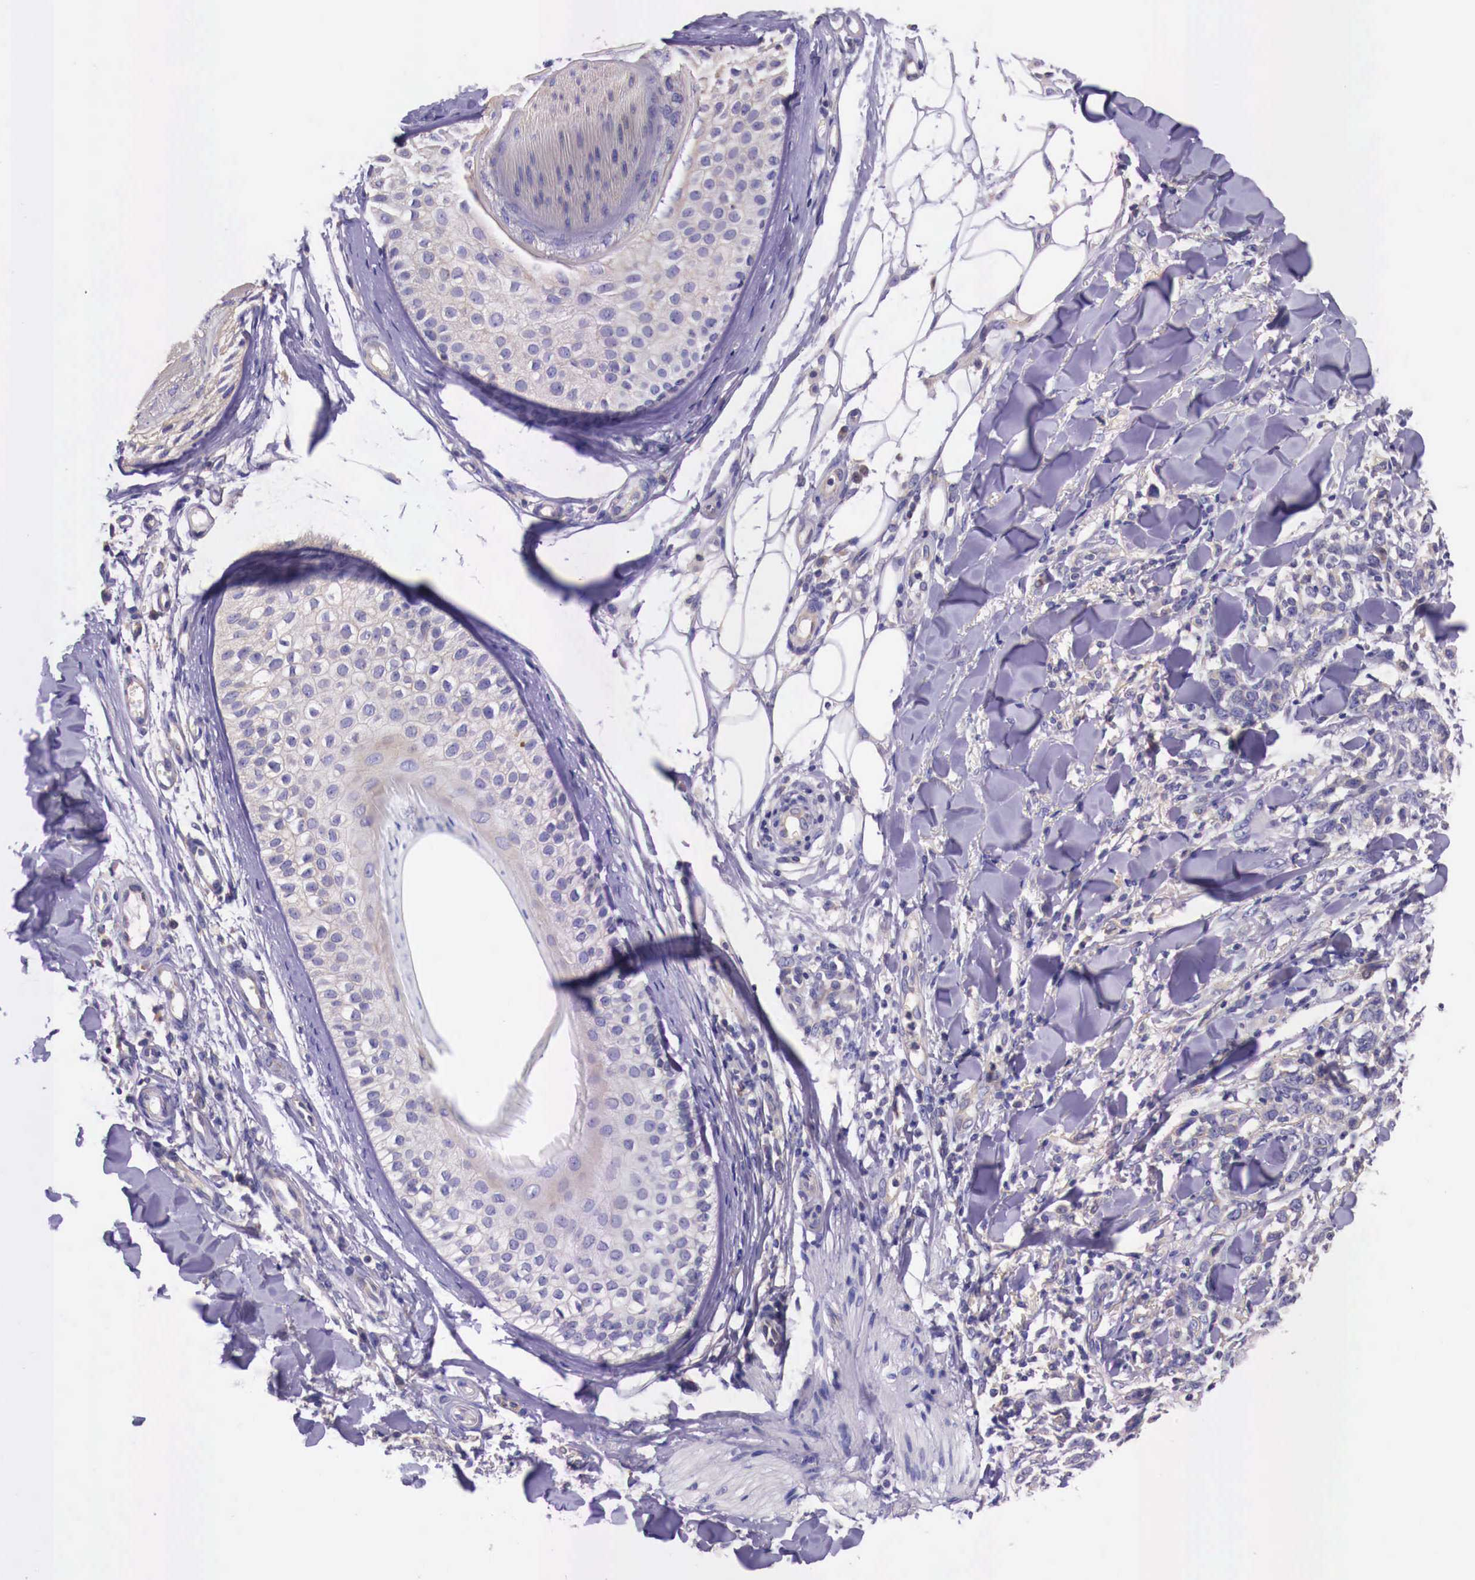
{"staining": {"intensity": "negative", "quantity": "none", "location": "none"}, "tissue": "skin cancer", "cell_type": "Tumor cells", "image_type": "cancer", "snomed": [{"axis": "morphology", "description": "Squamous cell carcinoma, NOS"}, {"axis": "topography", "description": "Skin"}], "caption": "There is no significant expression in tumor cells of squamous cell carcinoma (skin).", "gene": "GRIPAP1", "patient": {"sex": "male", "age": 77}}